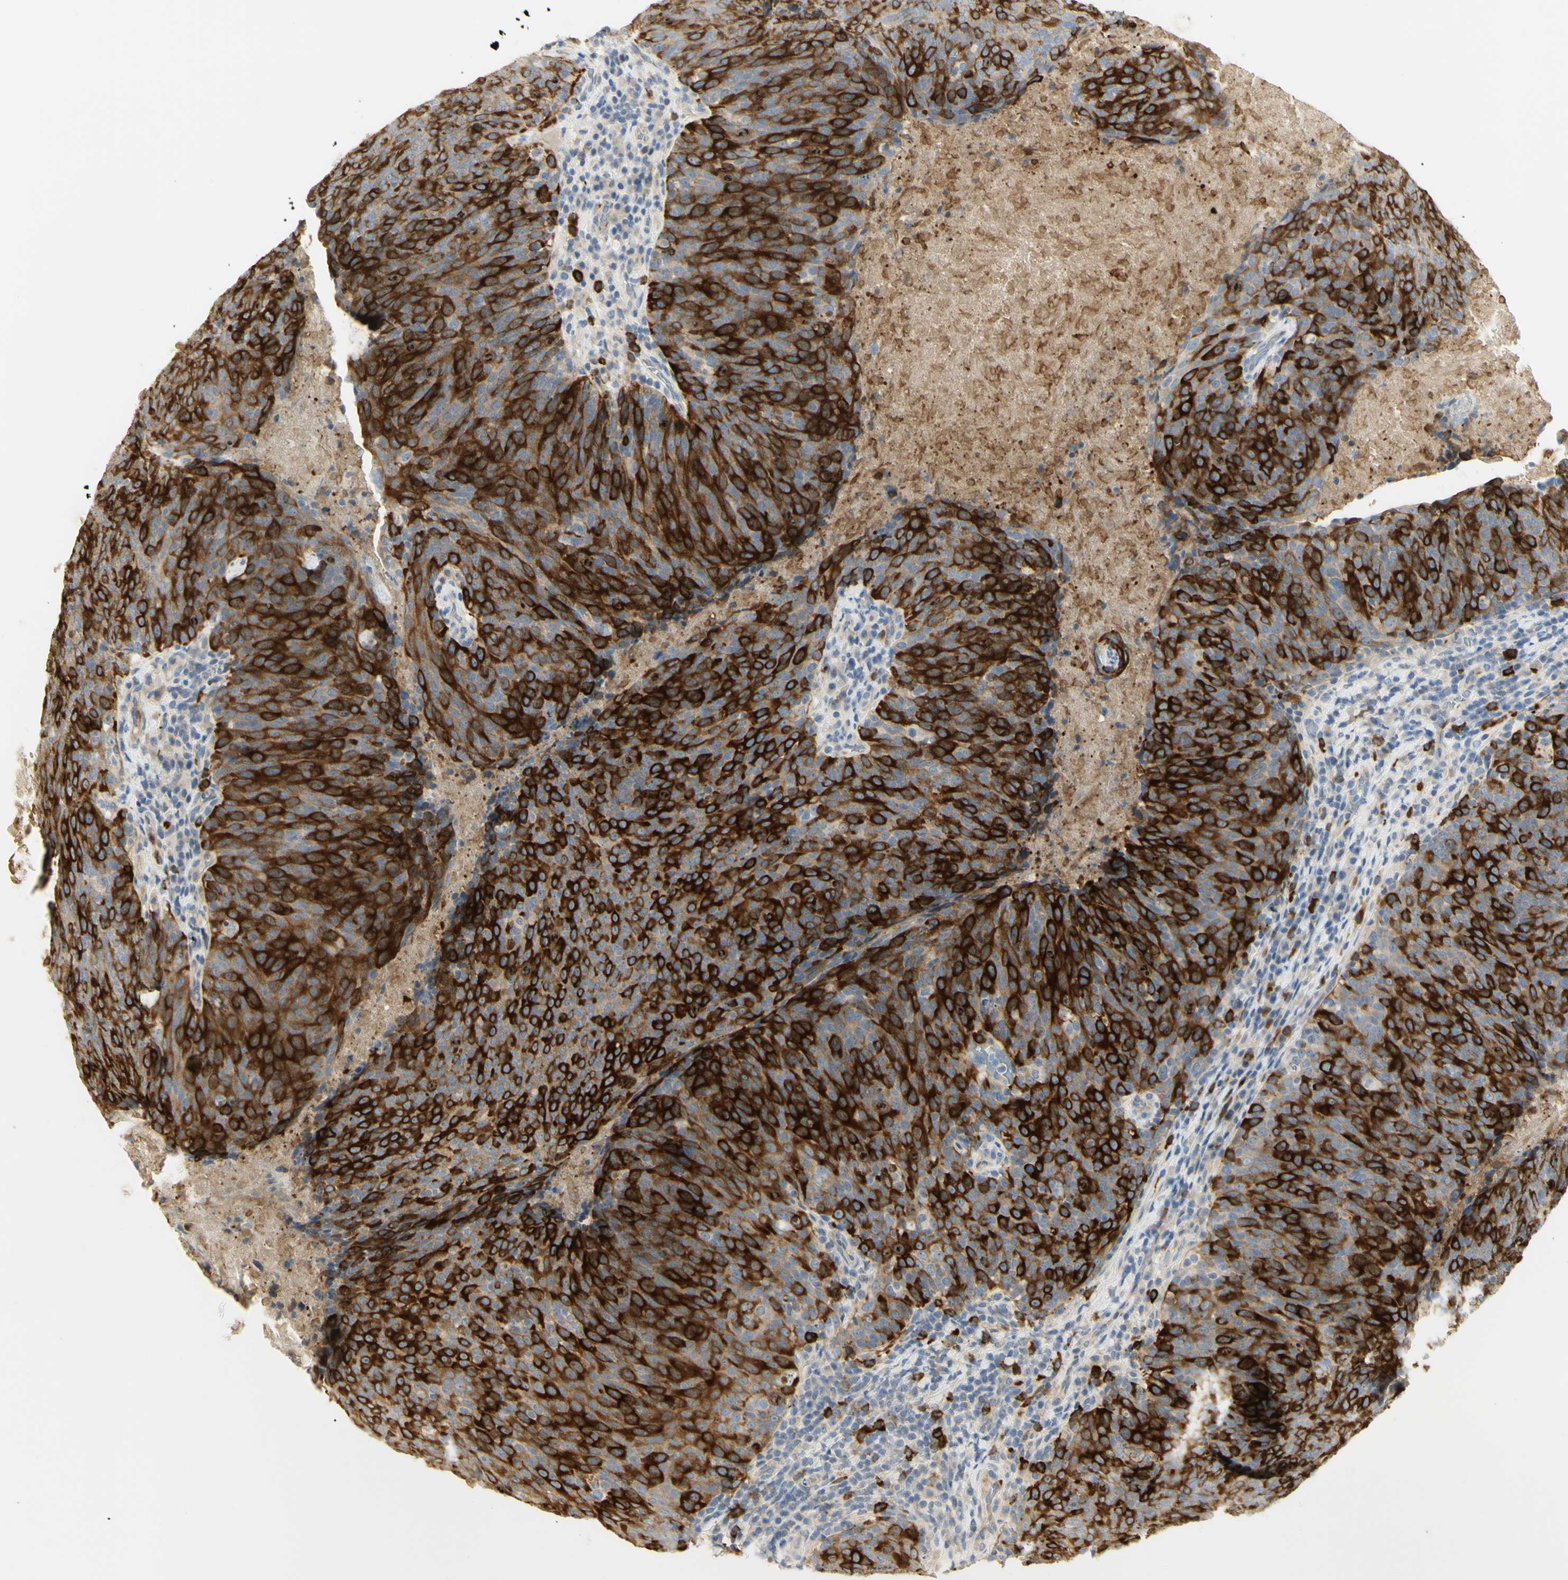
{"staining": {"intensity": "strong", "quantity": ">75%", "location": "cytoplasmic/membranous"}, "tissue": "head and neck cancer", "cell_type": "Tumor cells", "image_type": "cancer", "snomed": [{"axis": "morphology", "description": "Squamous cell carcinoma, NOS"}, {"axis": "morphology", "description": "Squamous cell carcinoma, metastatic, NOS"}, {"axis": "topography", "description": "Lymph node"}, {"axis": "topography", "description": "Head-Neck"}], "caption": "Tumor cells exhibit high levels of strong cytoplasmic/membranous expression in approximately >75% of cells in head and neck cancer (squamous cell carcinoma).", "gene": "KIF11", "patient": {"sex": "male", "age": 62}}